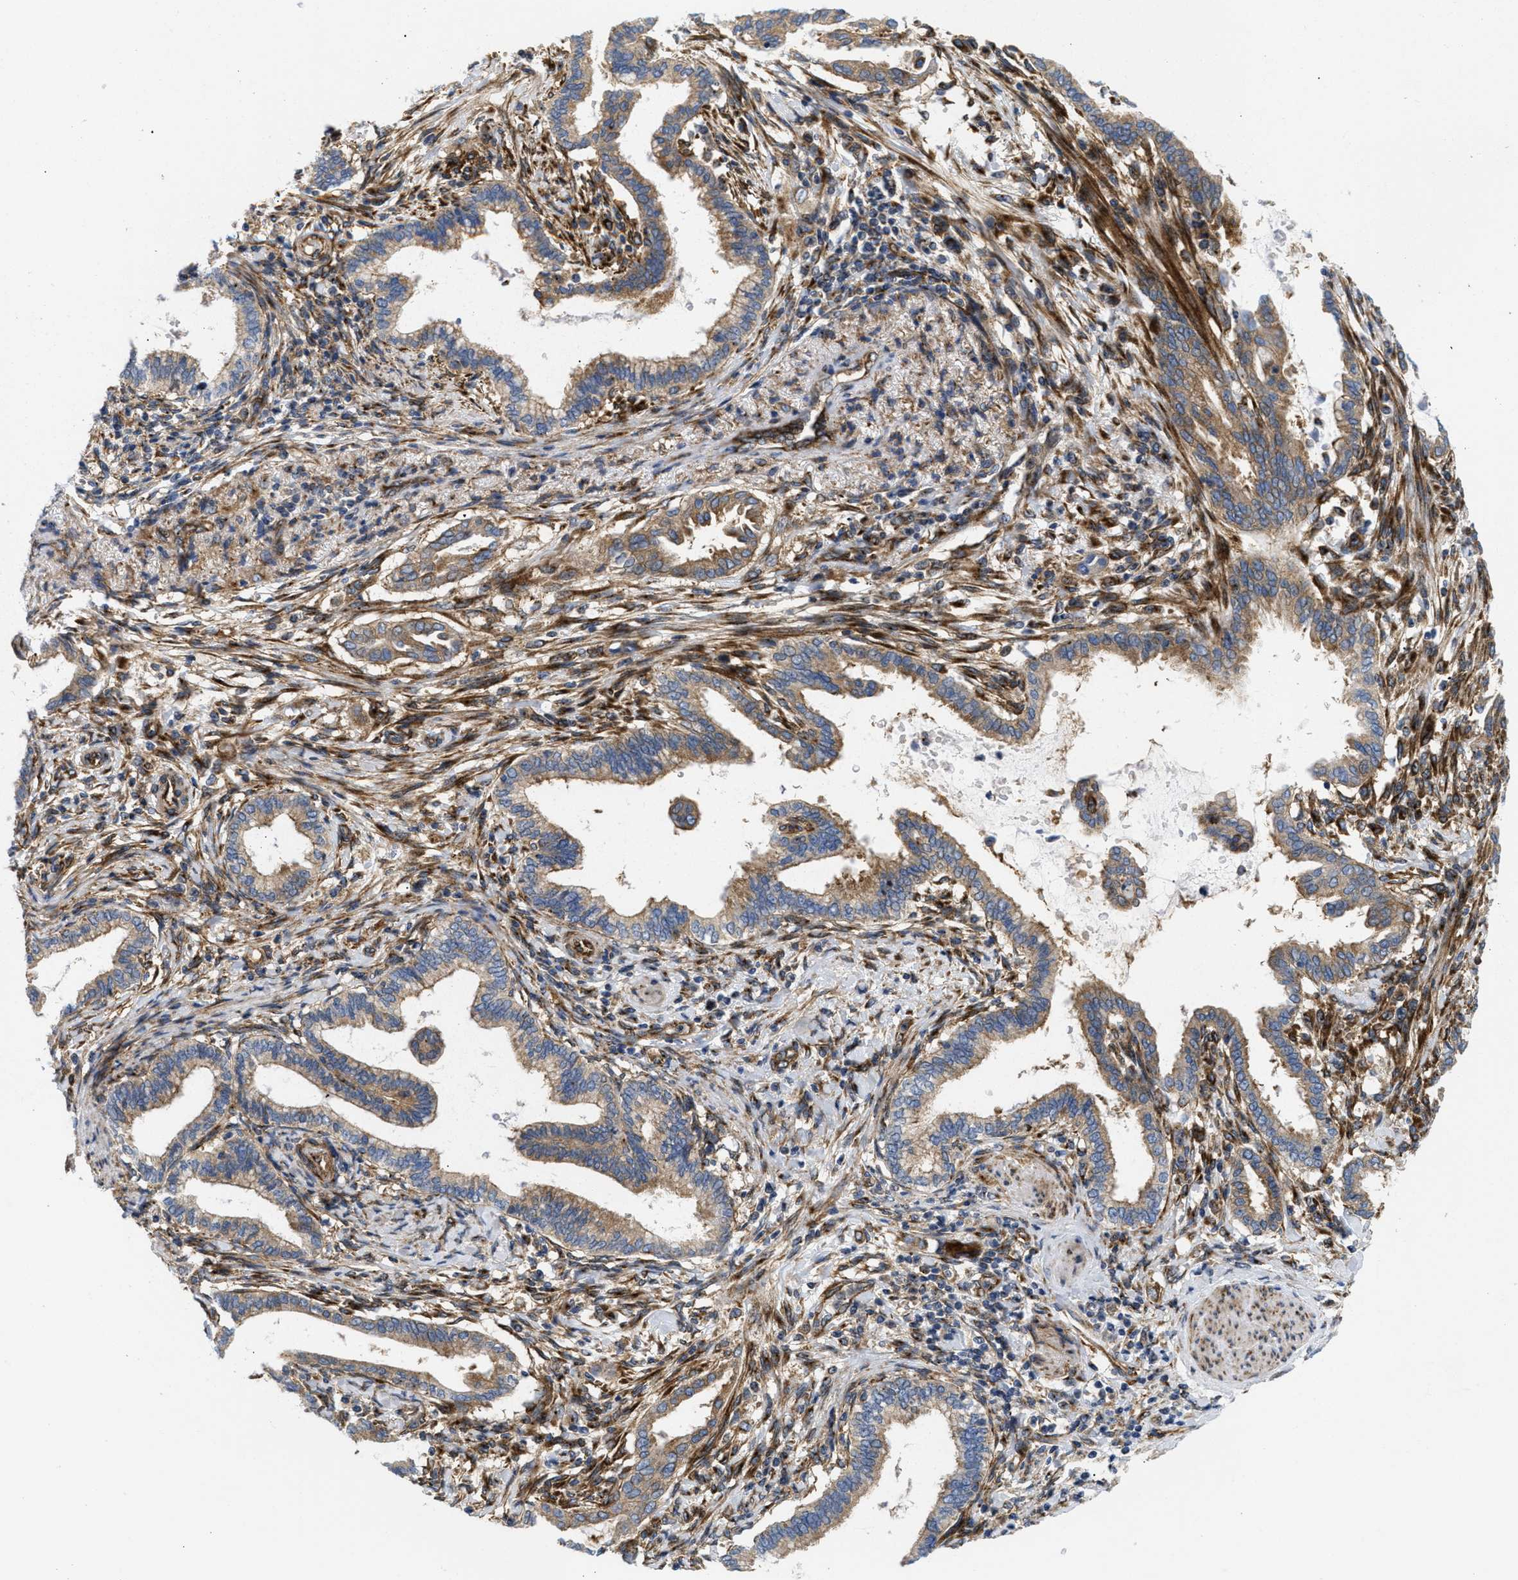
{"staining": {"intensity": "moderate", "quantity": ">75%", "location": "cytoplasmic/membranous"}, "tissue": "pancreatic cancer", "cell_type": "Tumor cells", "image_type": "cancer", "snomed": [{"axis": "morphology", "description": "Adenocarcinoma, NOS"}, {"axis": "topography", "description": "Pancreas"}], "caption": "An IHC image of neoplastic tissue is shown. Protein staining in brown highlights moderate cytoplasmic/membranous positivity in pancreatic cancer (adenocarcinoma) within tumor cells.", "gene": "DCTN4", "patient": {"sex": "female", "age": 64}}